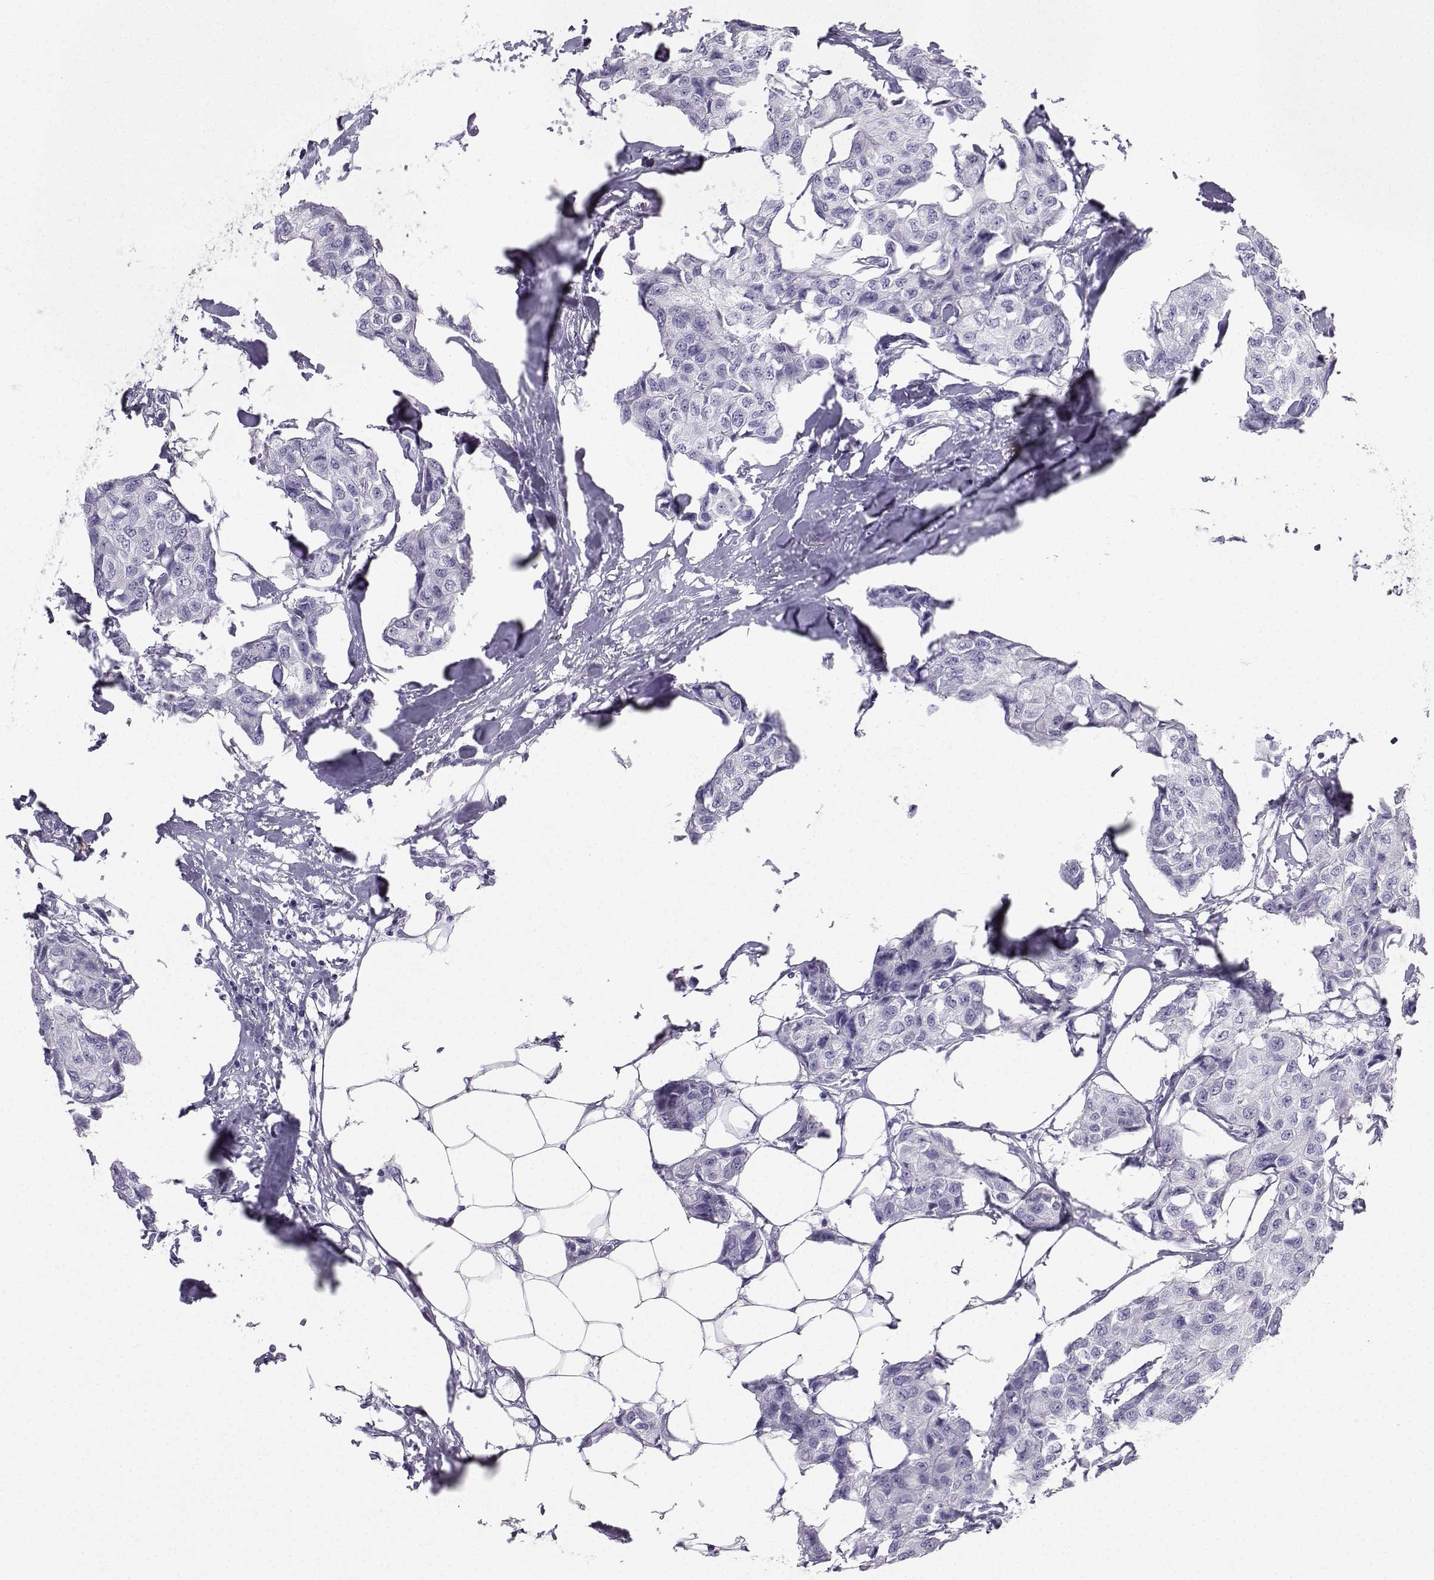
{"staining": {"intensity": "negative", "quantity": "none", "location": "none"}, "tissue": "breast cancer", "cell_type": "Tumor cells", "image_type": "cancer", "snomed": [{"axis": "morphology", "description": "Duct carcinoma"}, {"axis": "topography", "description": "Breast"}], "caption": "This is an IHC photomicrograph of breast cancer (infiltrating ductal carcinoma). There is no positivity in tumor cells.", "gene": "IQCD", "patient": {"sex": "female", "age": 80}}